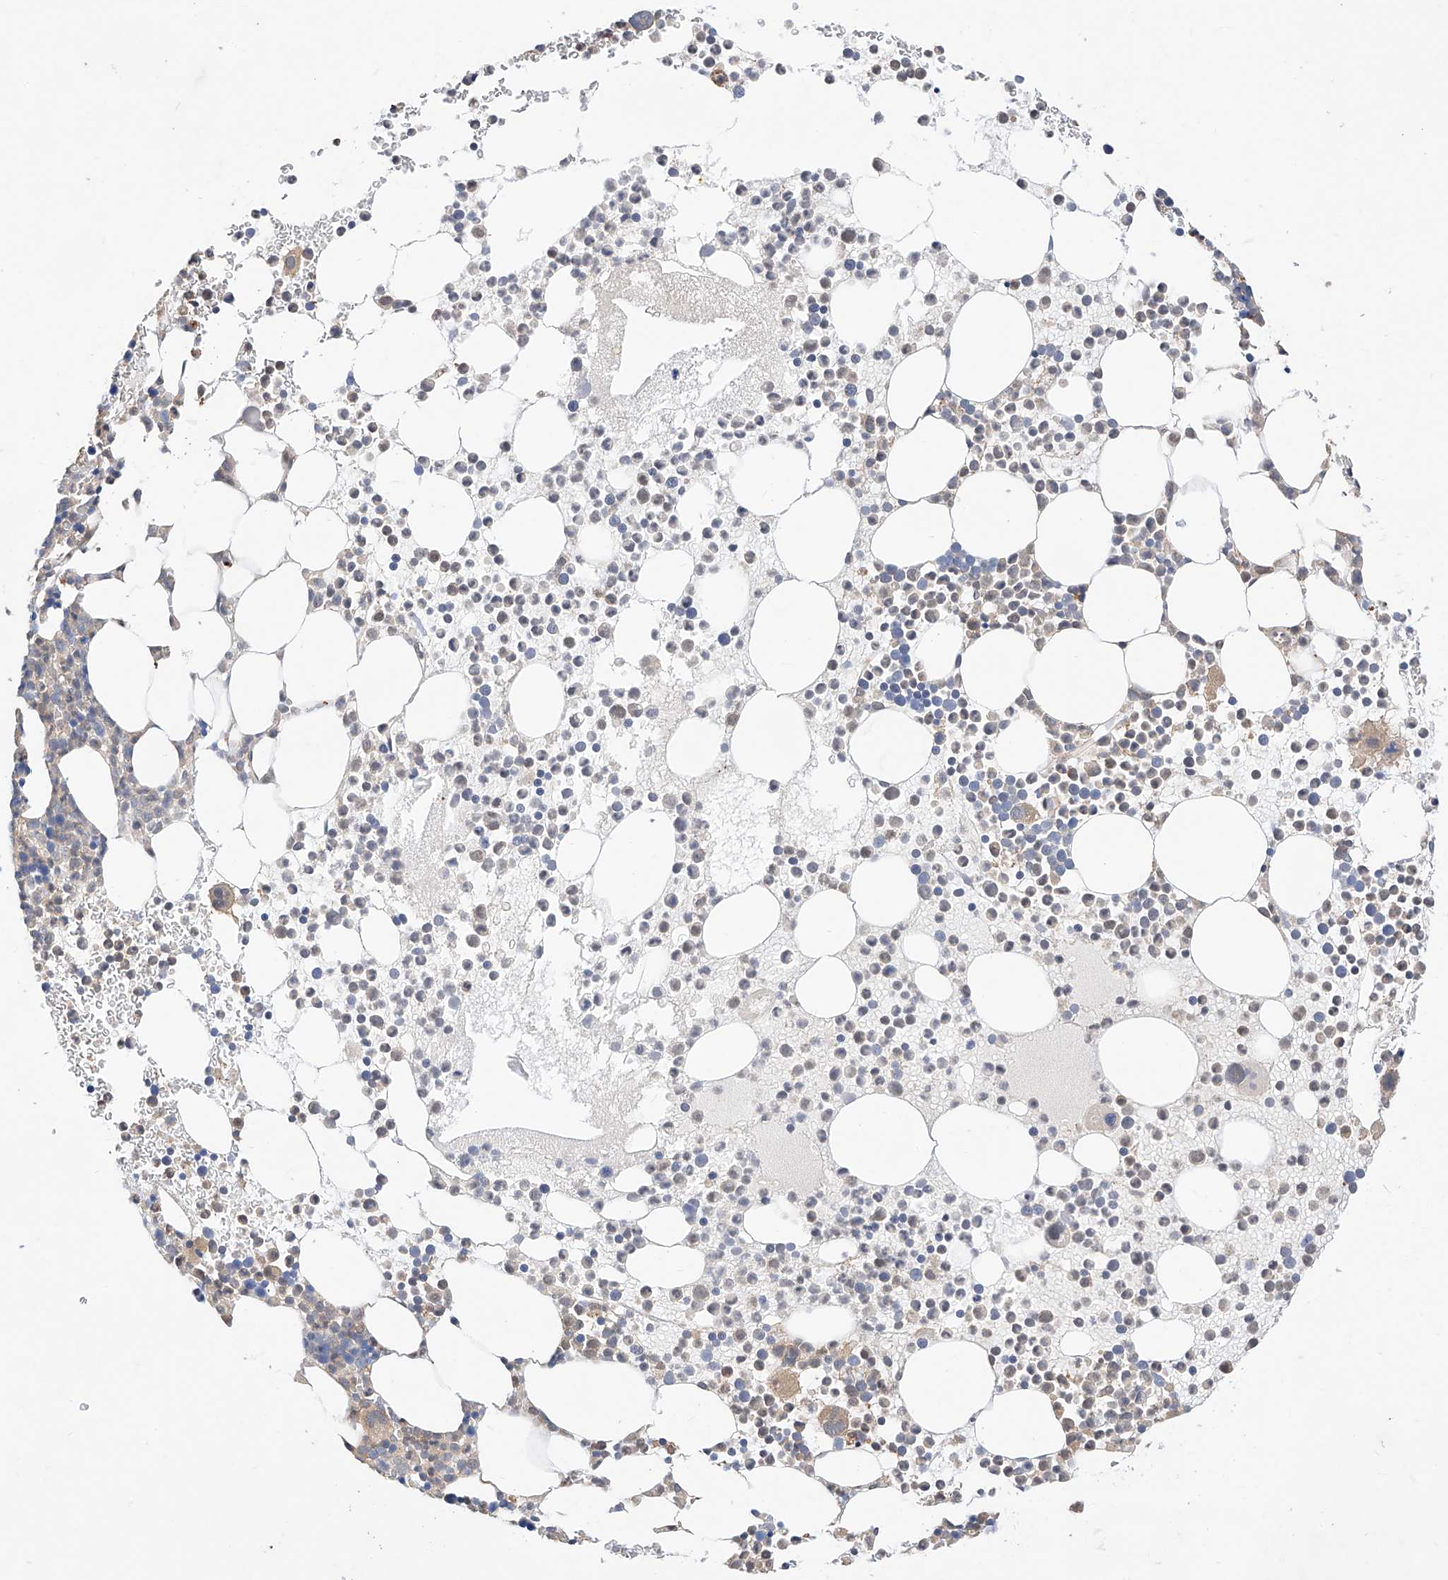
{"staining": {"intensity": "weak", "quantity": "<25%", "location": "cytoplasmic/membranous"}, "tissue": "bone marrow", "cell_type": "Hematopoietic cells", "image_type": "normal", "snomed": [{"axis": "morphology", "description": "Normal tissue, NOS"}, {"axis": "topography", "description": "Bone marrow"}], "caption": "IHC of normal bone marrow exhibits no expression in hematopoietic cells. Brightfield microscopy of immunohistochemistry stained with DAB (brown) and hematoxylin (blue), captured at high magnification.", "gene": "ZSCAN4", "patient": {"sex": "female", "age": 78}}